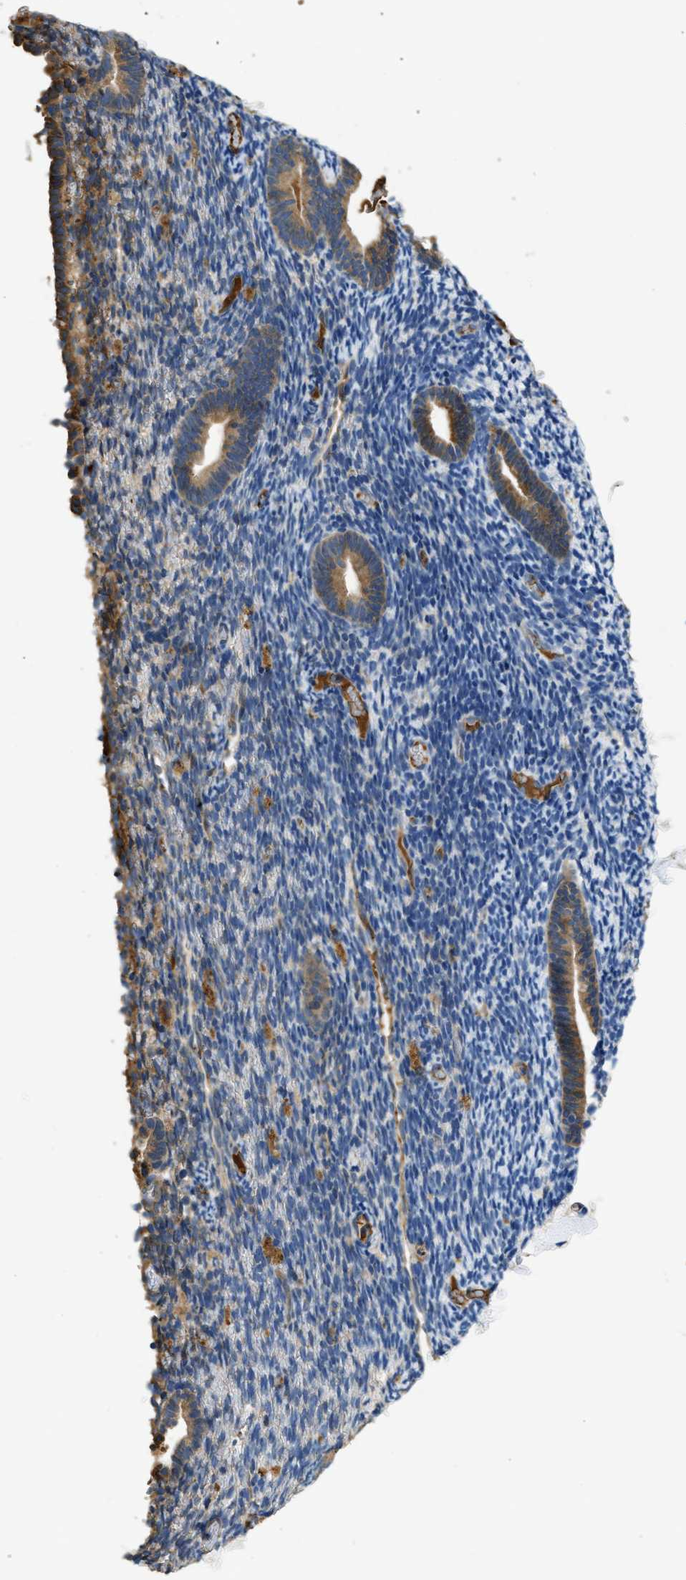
{"staining": {"intensity": "negative", "quantity": "none", "location": "none"}, "tissue": "endometrium", "cell_type": "Cells in endometrial stroma", "image_type": "normal", "snomed": [{"axis": "morphology", "description": "Normal tissue, NOS"}, {"axis": "topography", "description": "Endometrium"}], "caption": "An IHC image of benign endometrium is shown. There is no staining in cells in endometrial stroma of endometrium.", "gene": "RIPK2", "patient": {"sex": "female", "age": 51}}